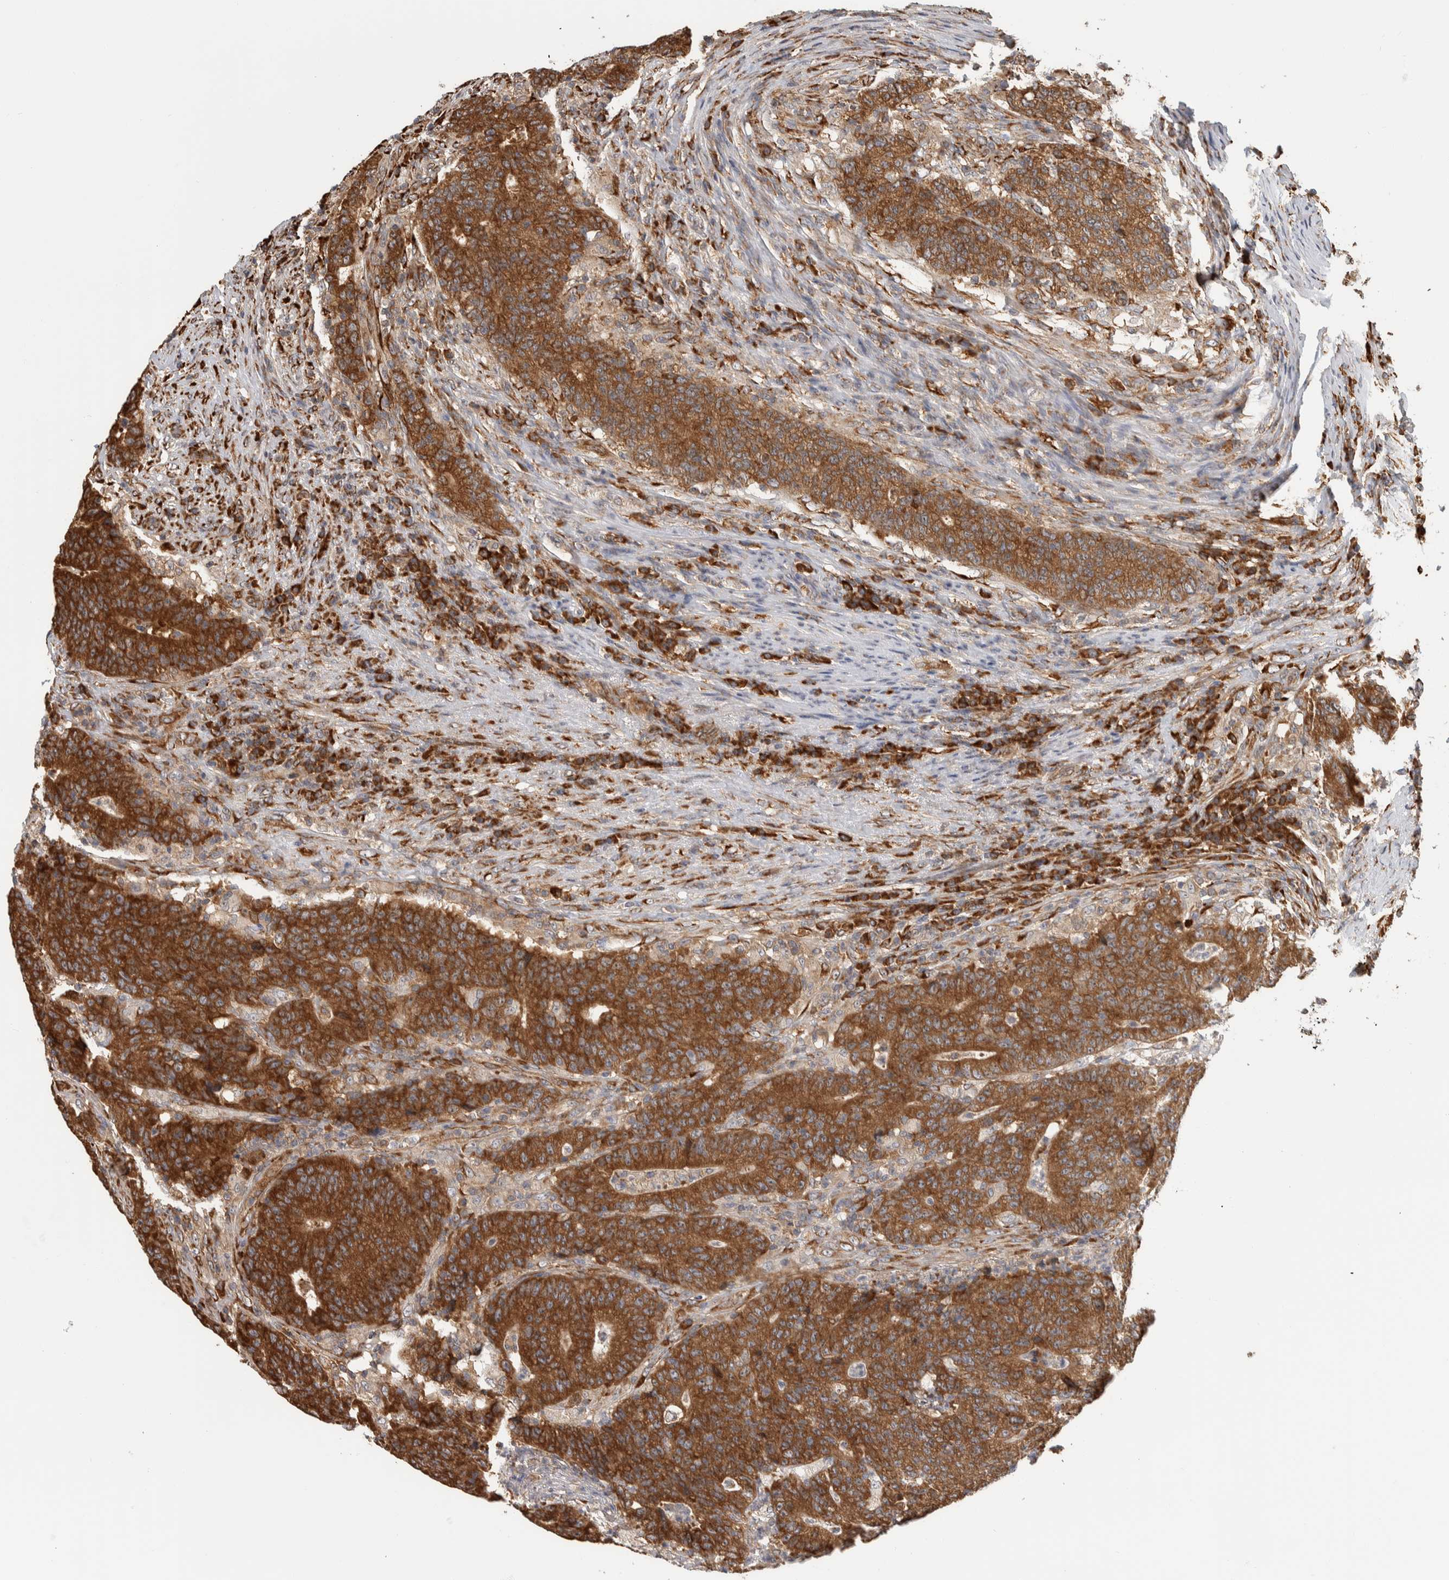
{"staining": {"intensity": "strong", "quantity": ">75%", "location": "cytoplasmic/membranous"}, "tissue": "colorectal cancer", "cell_type": "Tumor cells", "image_type": "cancer", "snomed": [{"axis": "morphology", "description": "Normal tissue, NOS"}, {"axis": "morphology", "description": "Adenocarcinoma, NOS"}, {"axis": "topography", "description": "Colon"}], "caption": "A high amount of strong cytoplasmic/membranous expression is appreciated in approximately >75% of tumor cells in colorectal adenocarcinoma tissue.", "gene": "EIF3H", "patient": {"sex": "female", "age": 75}}